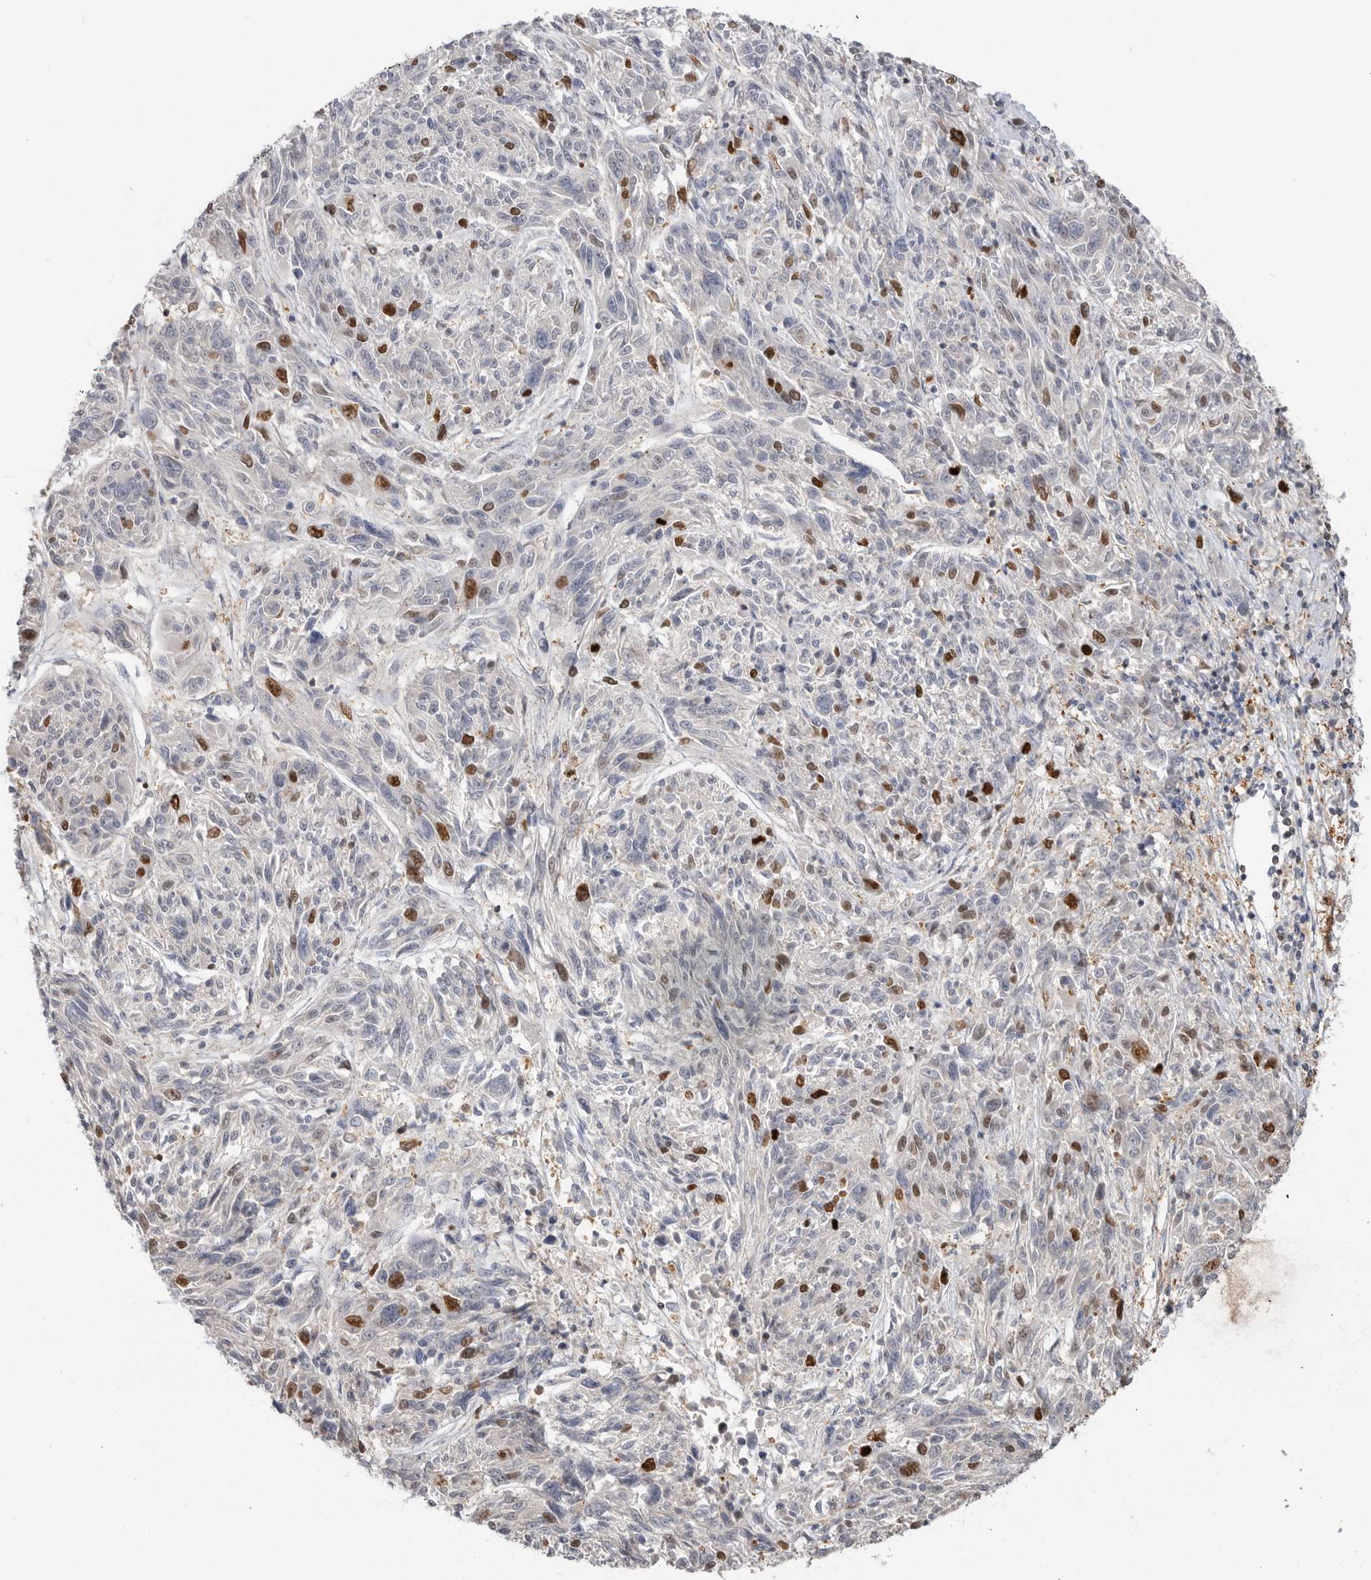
{"staining": {"intensity": "strong", "quantity": "<25%", "location": "nuclear"}, "tissue": "melanoma", "cell_type": "Tumor cells", "image_type": "cancer", "snomed": [{"axis": "morphology", "description": "Malignant melanoma, NOS"}, {"axis": "topography", "description": "Skin"}], "caption": "The micrograph shows immunohistochemical staining of melanoma. There is strong nuclear positivity is identified in about <25% of tumor cells.", "gene": "TOP2A", "patient": {"sex": "male", "age": 53}}